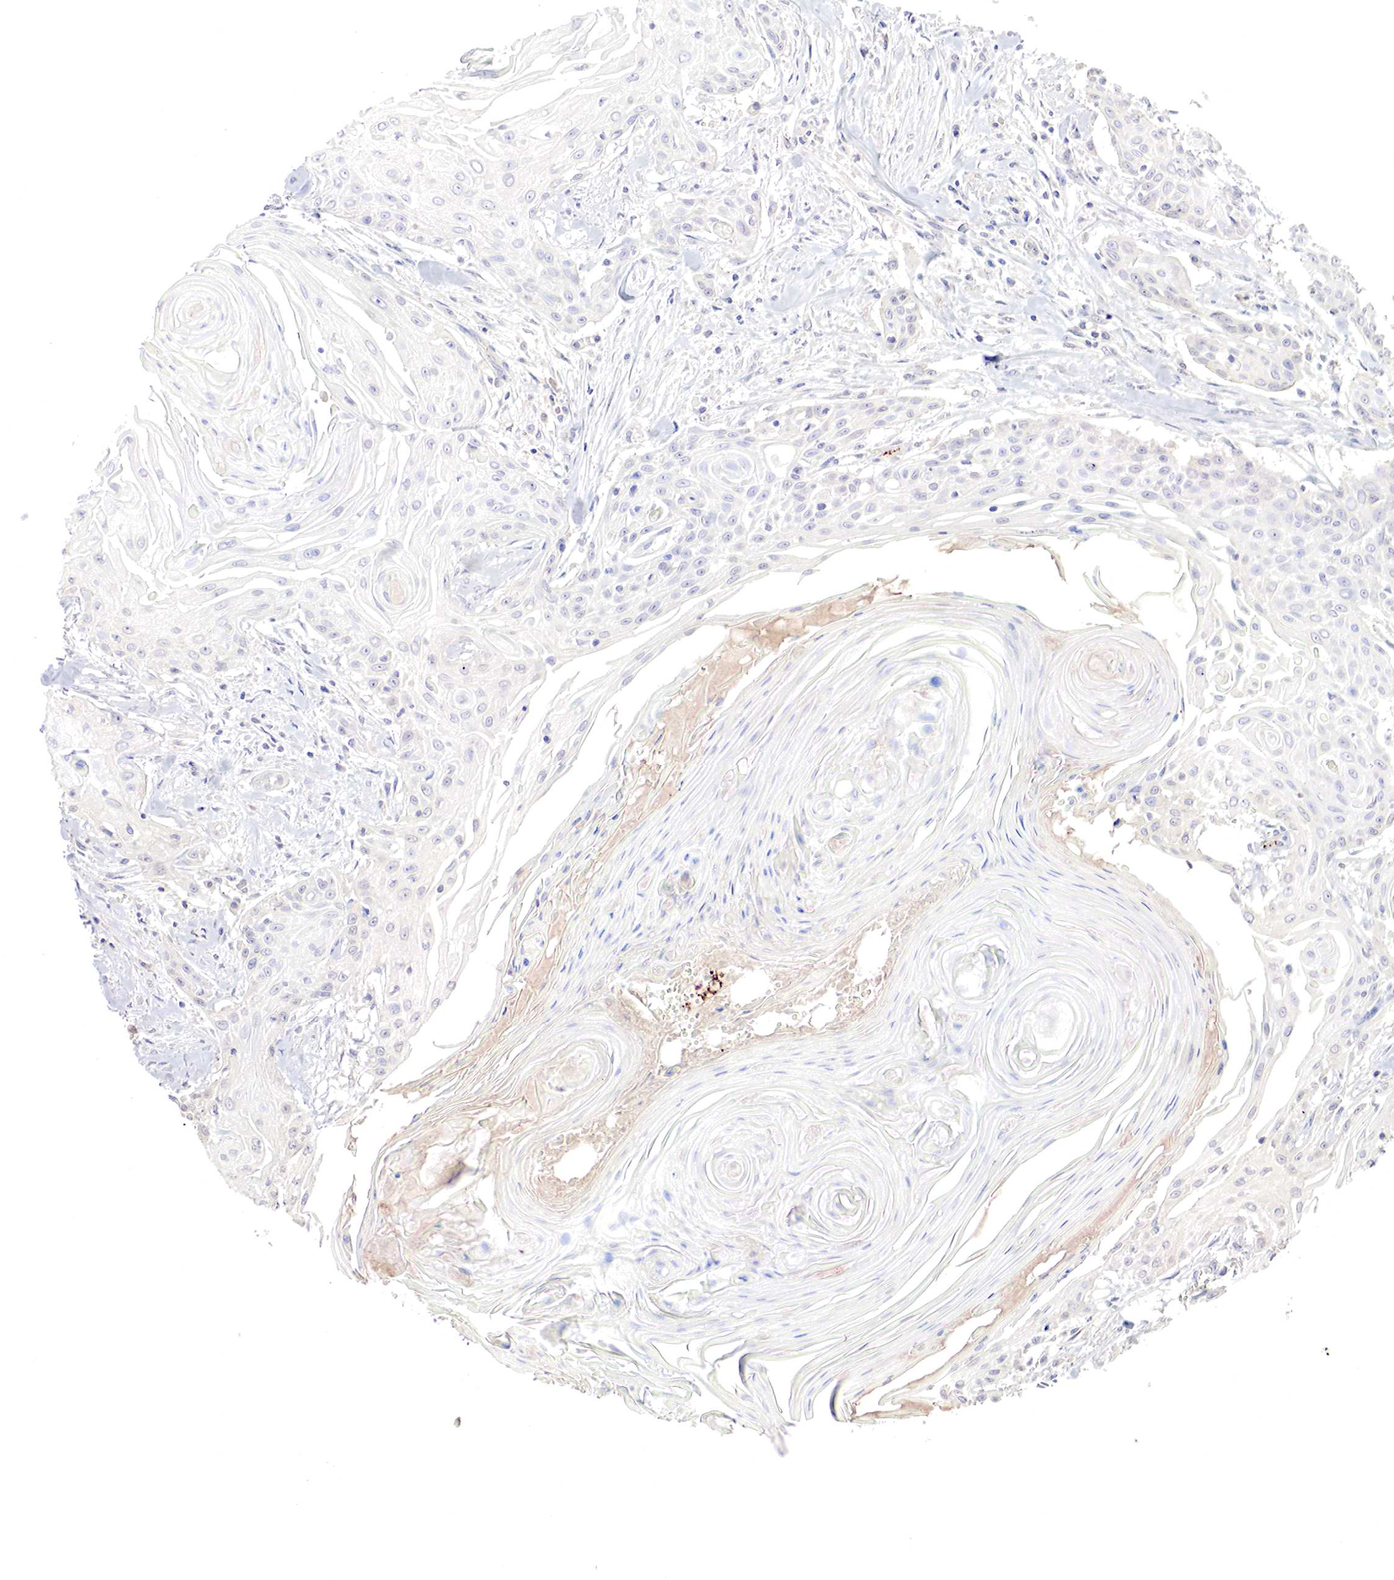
{"staining": {"intensity": "negative", "quantity": "none", "location": "none"}, "tissue": "head and neck cancer", "cell_type": "Tumor cells", "image_type": "cancer", "snomed": [{"axis": "morphology", "description": "Squamous cell carcinoma, NOS"}, {"axis": "morphology", "description": "Squamous cell carcinoma, metastatic, NOS"}, {"axis": "topography", "description": "Lymph node"}, {"axis": "topography", "description": "Salivary gland"}, {"axis": "topography", "description": "Head-Neck"}], "caption": "Micrograph shows no protein staining in tumor cells of head and neck cancer tissue.", "gene": "GATA1", "patient": {"sex": "female", "age": 74}}